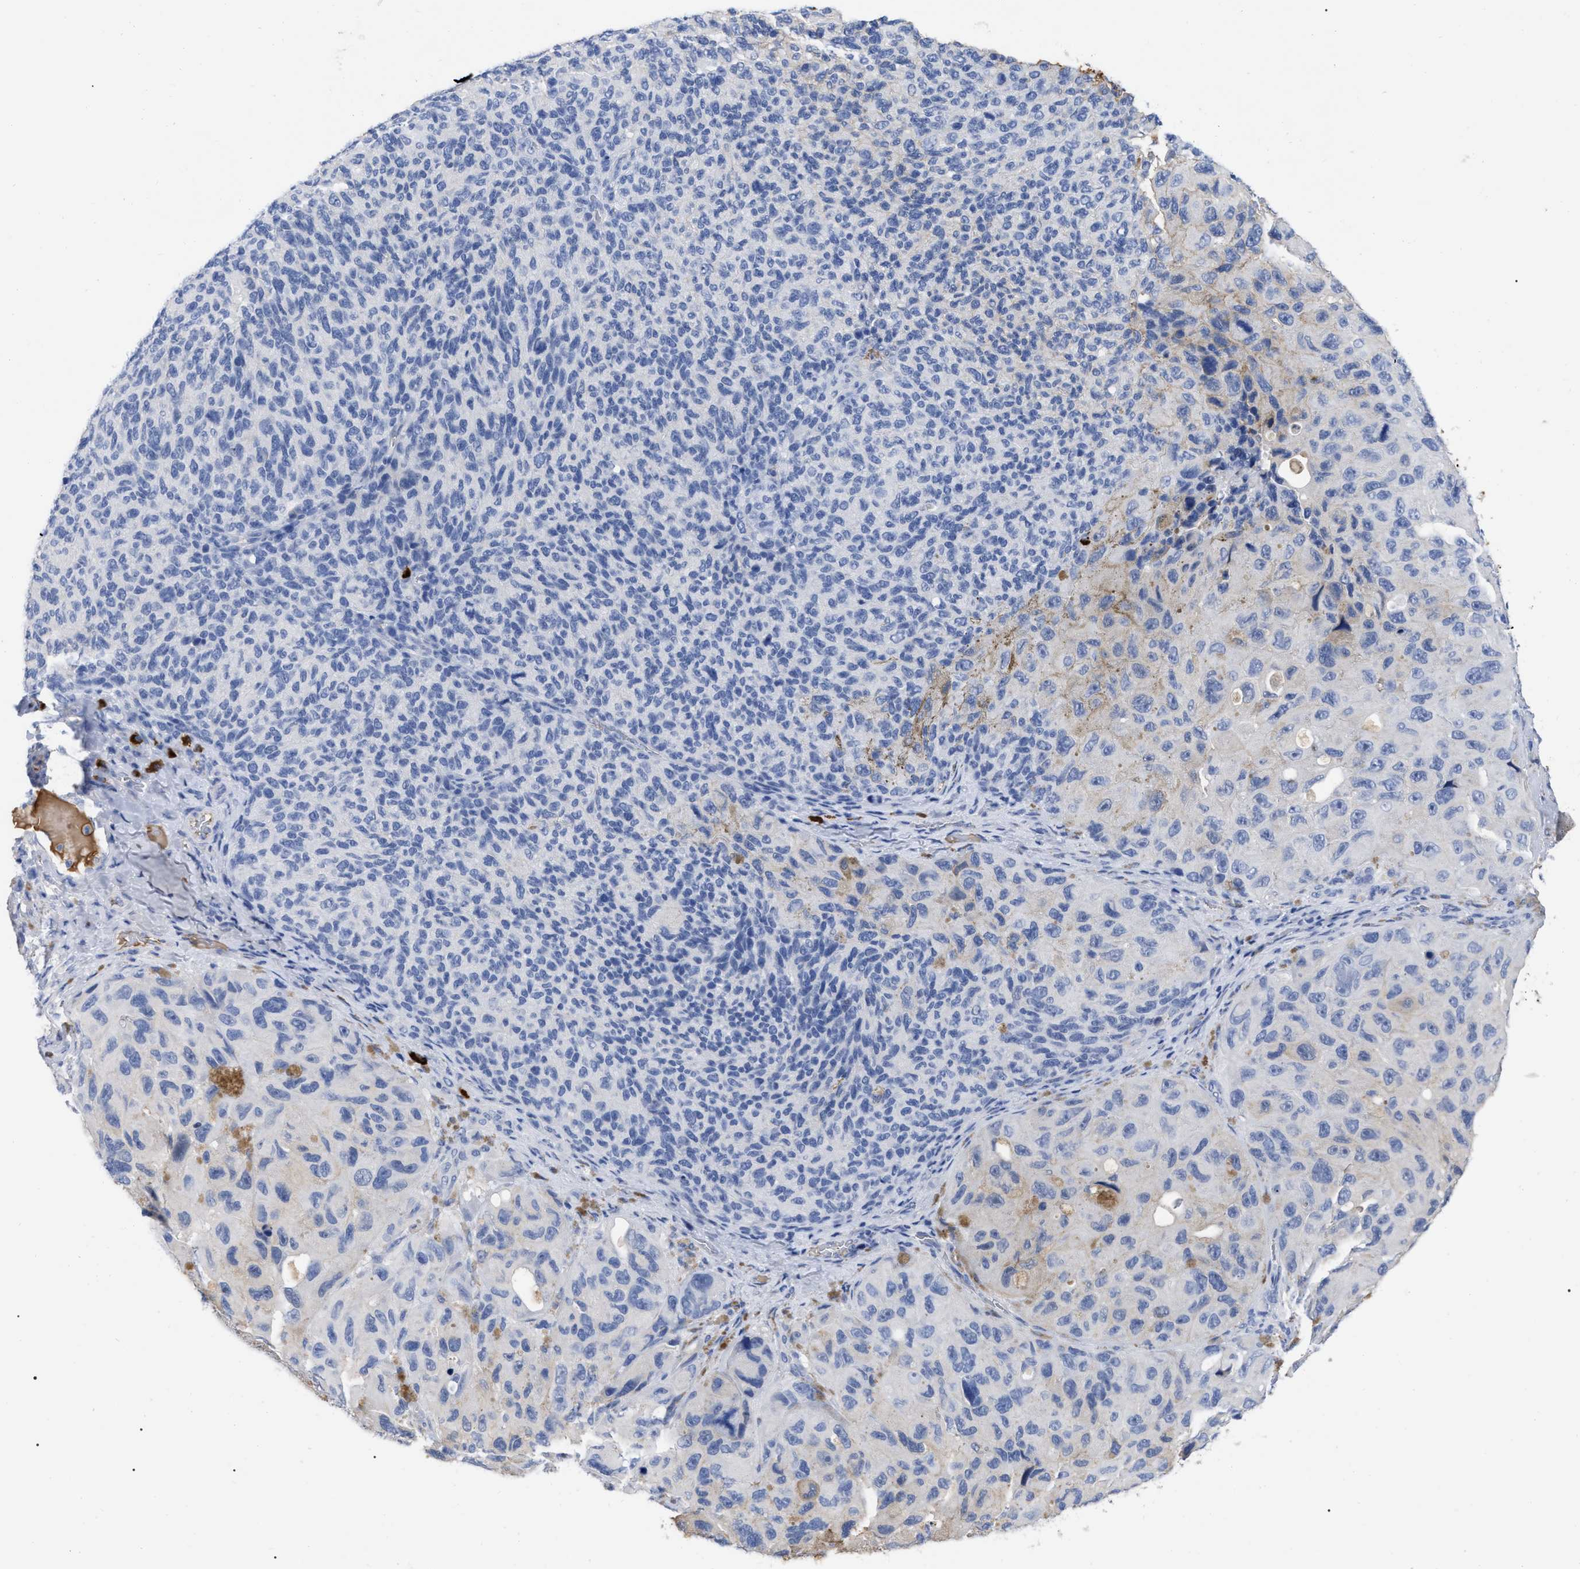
{"staining": {"intensity": "negative", "quantity": "none", "location": "none"}, "tissue": "melanoma", "cell_type": "Tumor cells", "image_type": "cancer", "snomed": [{"axis": "morphology", "description": "Malignant melanoma, NOS"}, {"axis": "topography", "description": "Skin"}], "caption": "High magnification brightfield microscopy of melanoma stained with DAB (brown) and counterstained with hematoxylin (blue): tumor cells show no significant staining.", "gene": "IGHV5-51", "patient": {"sex": "female", "age": 73}}